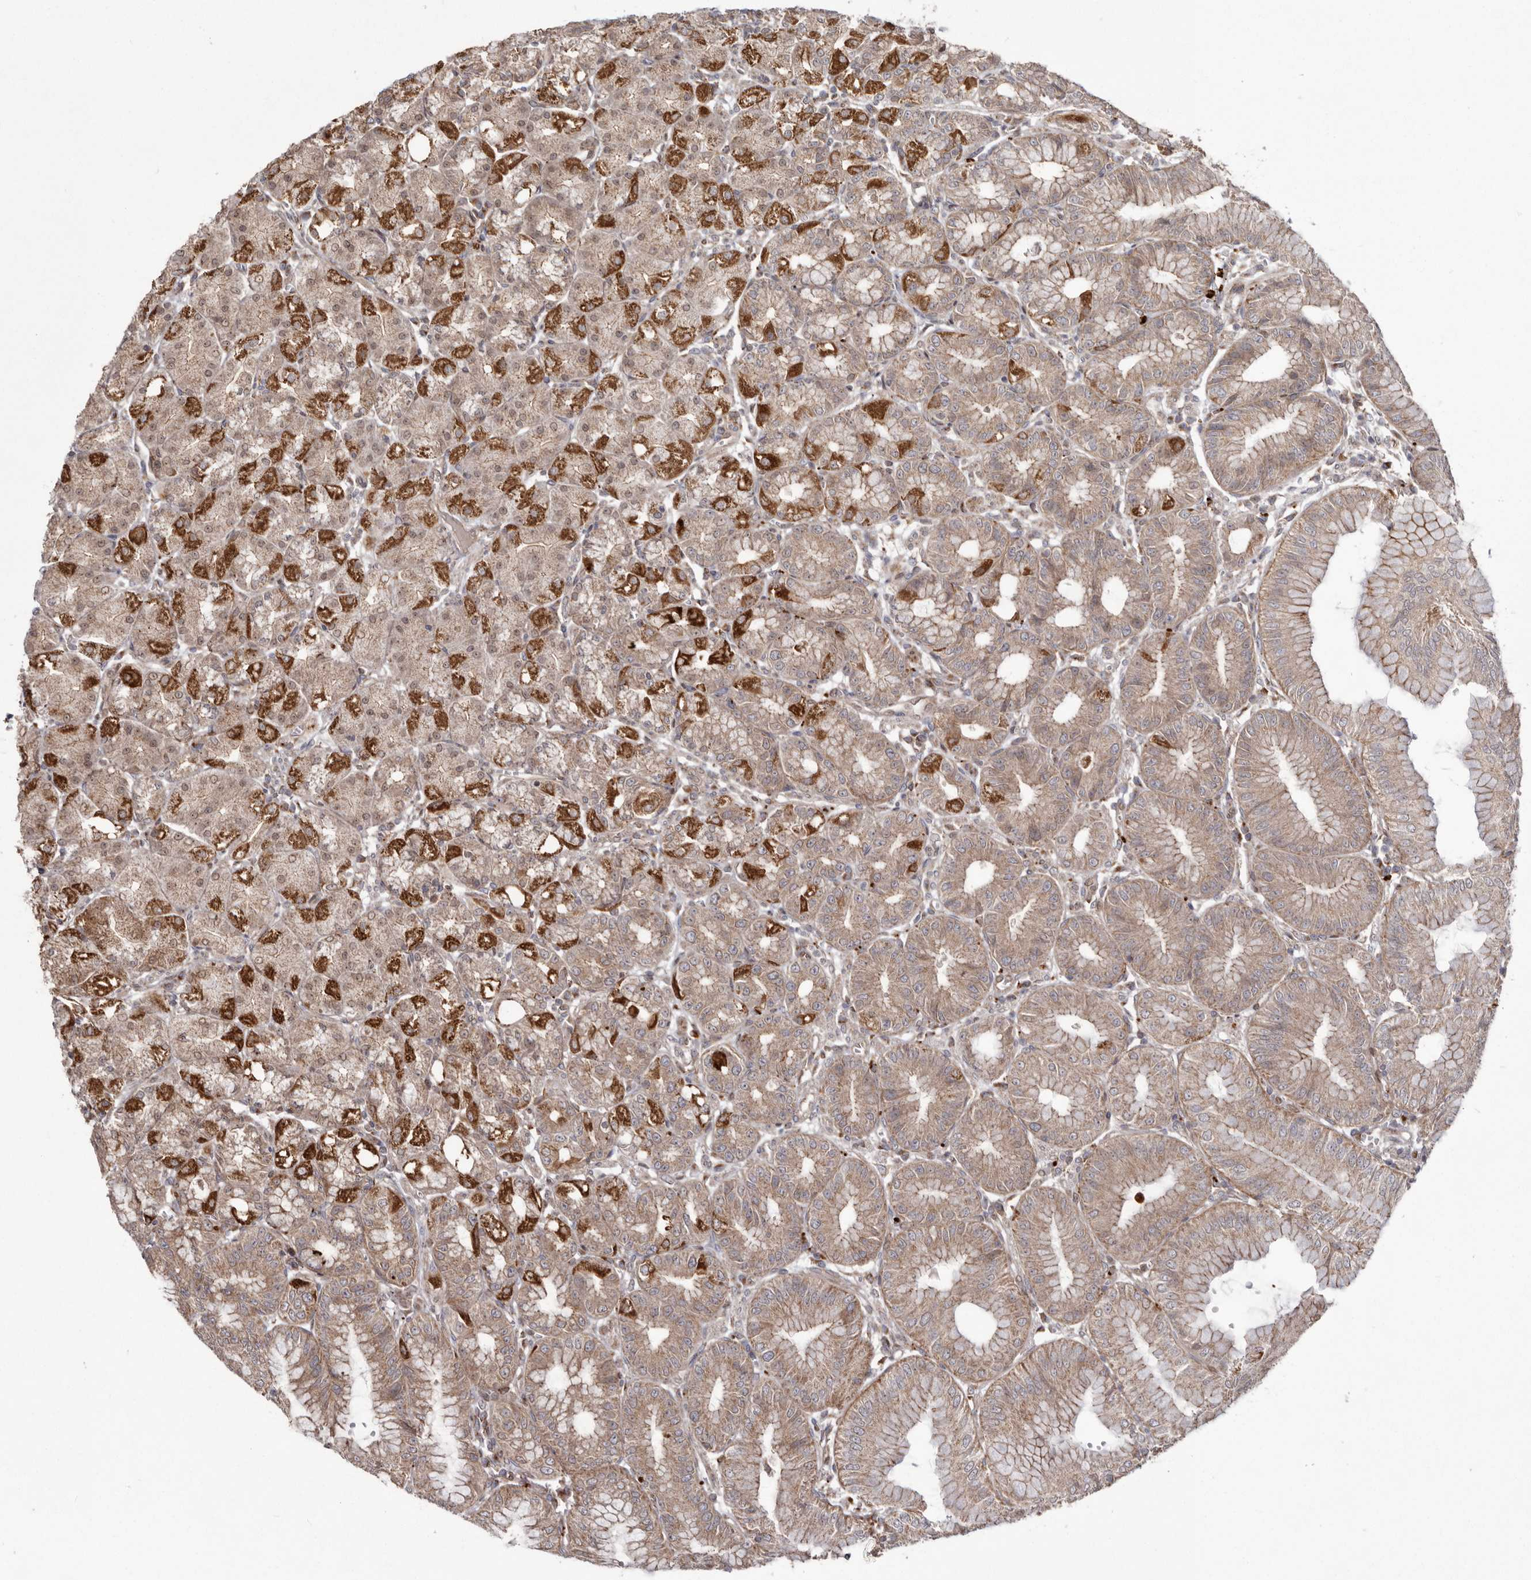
{"staining": {"intensity": "strong", "quantity": "25%-75%", "location": "cytoplasmic/membranous"}, "tissue": "stomach", "cell_type": "Glandular cells", "image_type": "normal", "snomed": [{"axis": "morphology", "description": "Normal tissue, NOS"}, {"axis": "topography", "description": "Stomach, lower"}], "caption": "Immunohistochemical staining of benign stomach exhibits high levels of strong cytoplasmic/membranous expression in about 25%-75% of glandular cells. (brown staining indicates protein expression, while blue staining denotes nuclei).", "gene": "NUP43", "patient": {"sex": "male", "age": 71}}